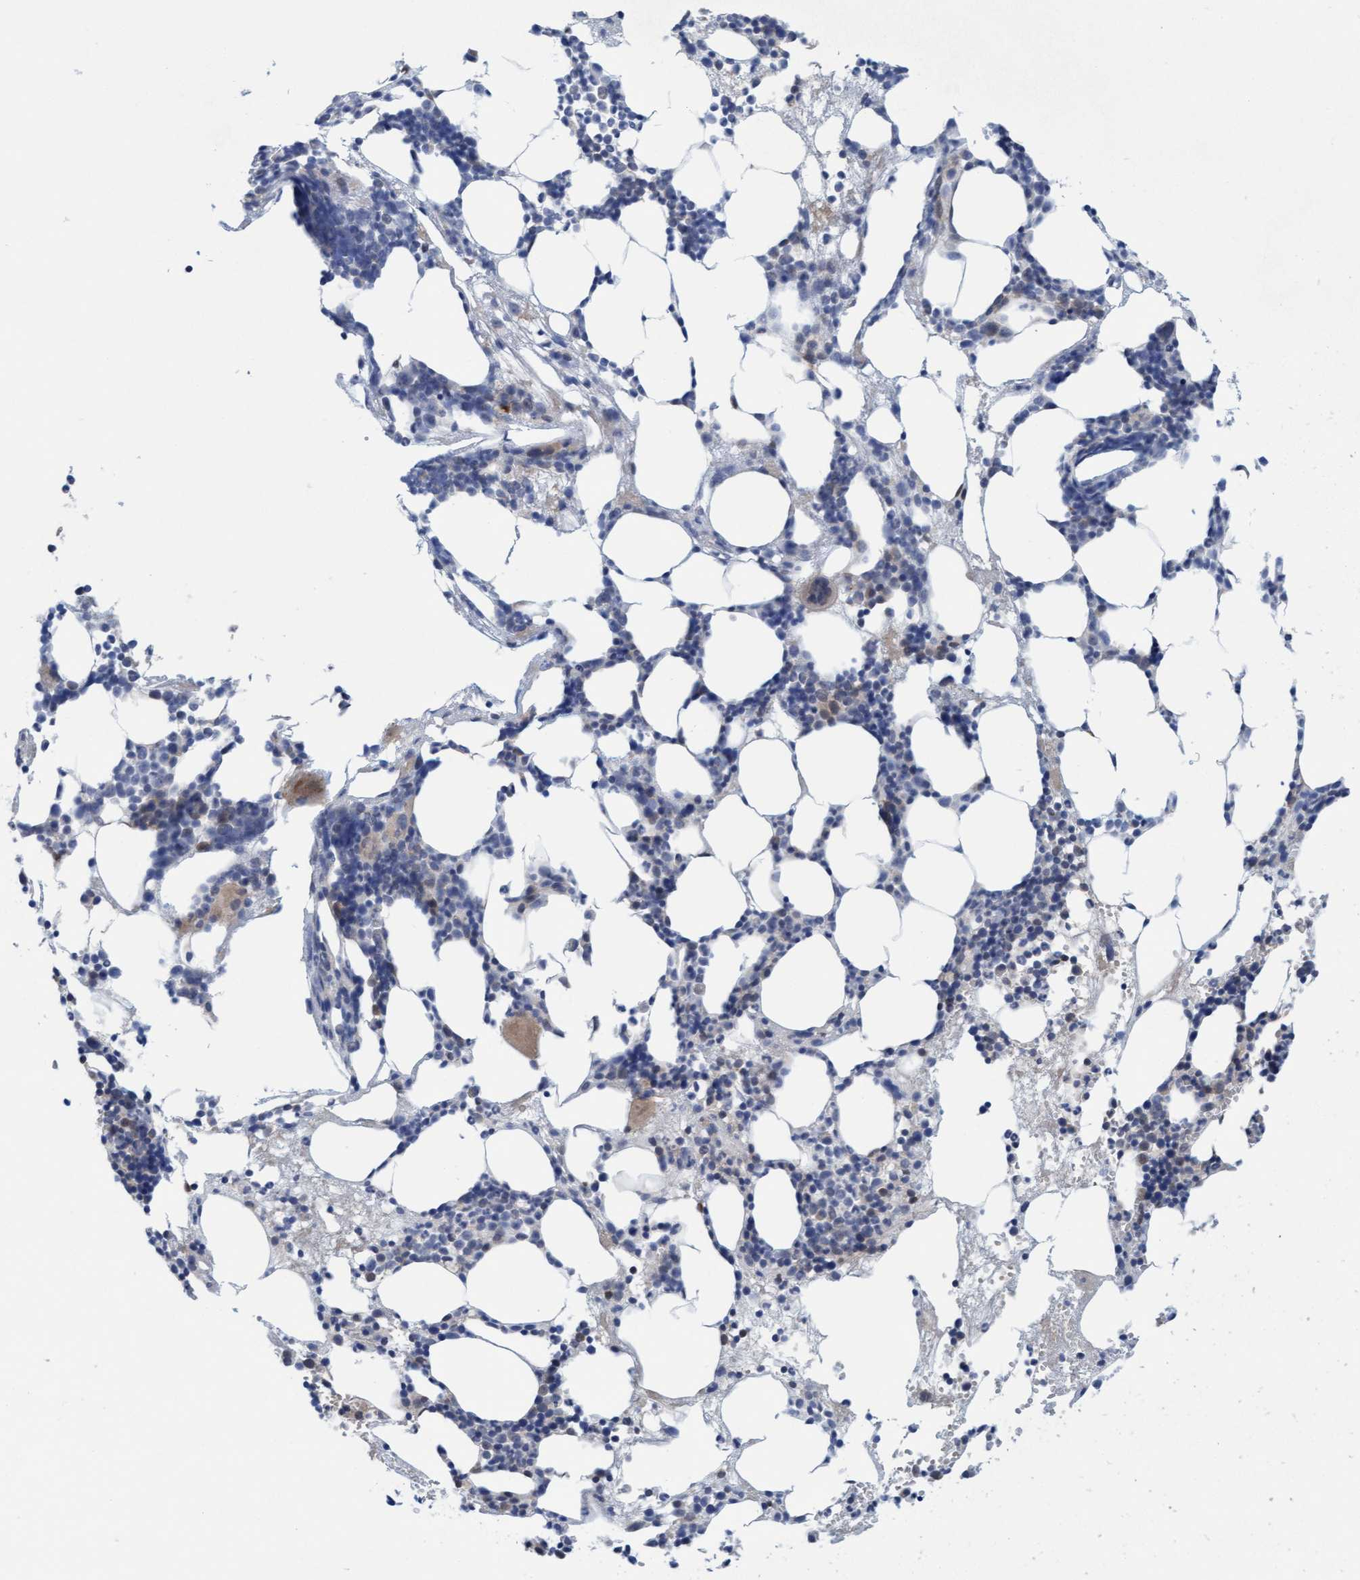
{"staining": {"intensity": "negative", "quantity": "none", "location": "none"}, "tissue": "bone marrow", "cell_type": "Hematopoietic cells", "image_type": "normal", "snomed": [{"axis": "morphology", "description": "Normal tissue, NOS"}, {"axis": "morphology", "description": "Inflammation, NOS"}, {"axis": "topography", "description": "Bone marrow"}], "caption": "IHC micrograph of normal bone marrow: bone marrow stained with DAB exhibits no significant protein expression in hematopoietic cells. Nuclei are stained in blue.", "gene": "KLHL25", "patient": {"sex": "female", "age": 67}}